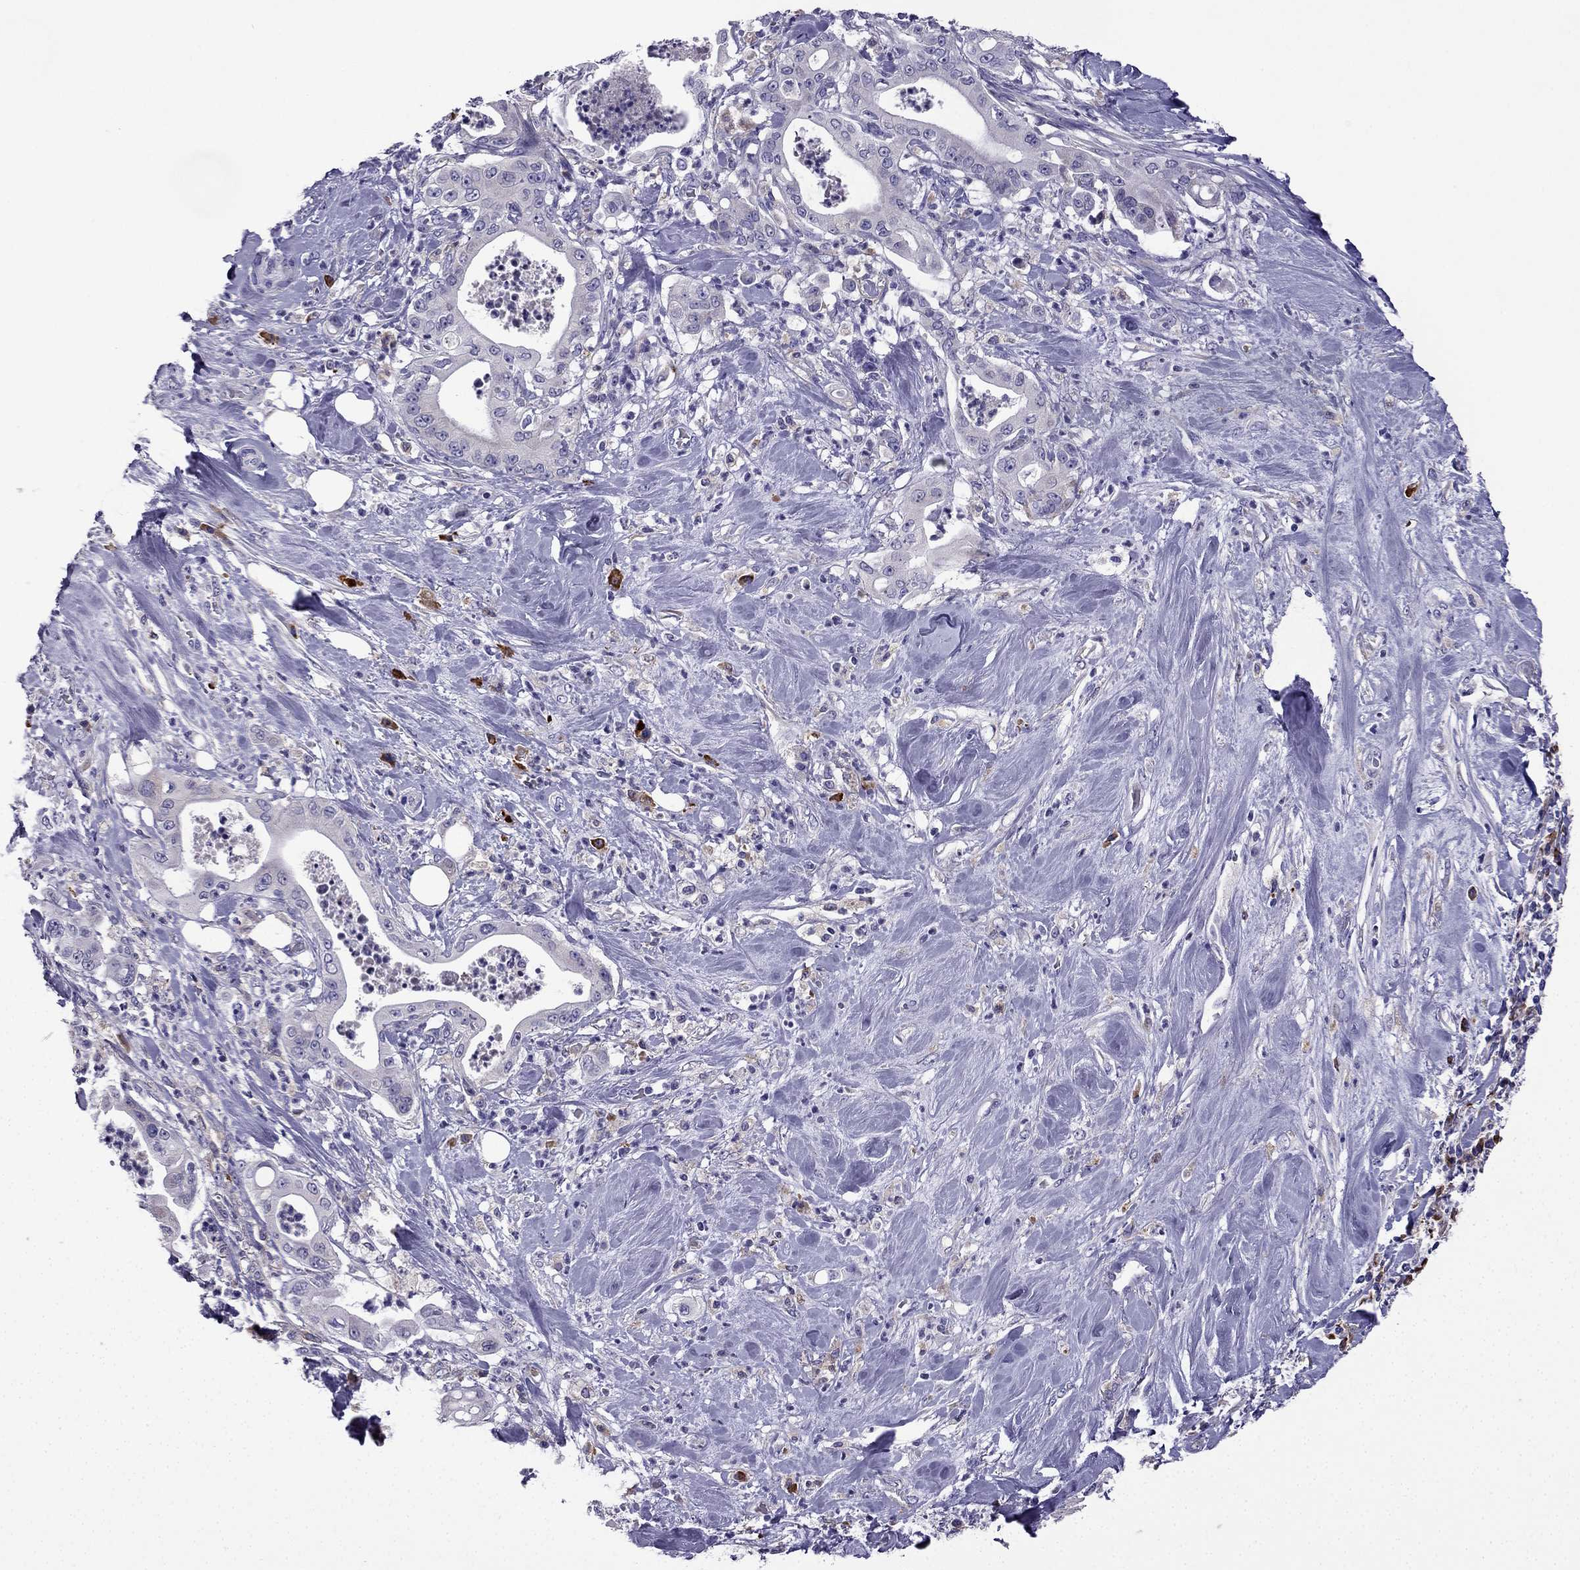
{"staining": {"intensity": "negative", "quantity": "none", "location": "none"}, "tissue": "pancreatic cancer", "cell_type": "Tumor cells", "image_type": "cancer", "snomed": [{"axis": "morphology", "description": "Adenocarcinoma, NOS"}, {"axis": "topography", "description": "Pancreas"}], "caption": "Adenocarcinoma (pancreatic) was stained to show a protein in brown. There is no significant expression in tumor cells. (Brightfield microscopy of DAB immunohistochemistry at high magnification).", "gene": "TSSK4", "patient": {"sex": "male", "age": 71}}